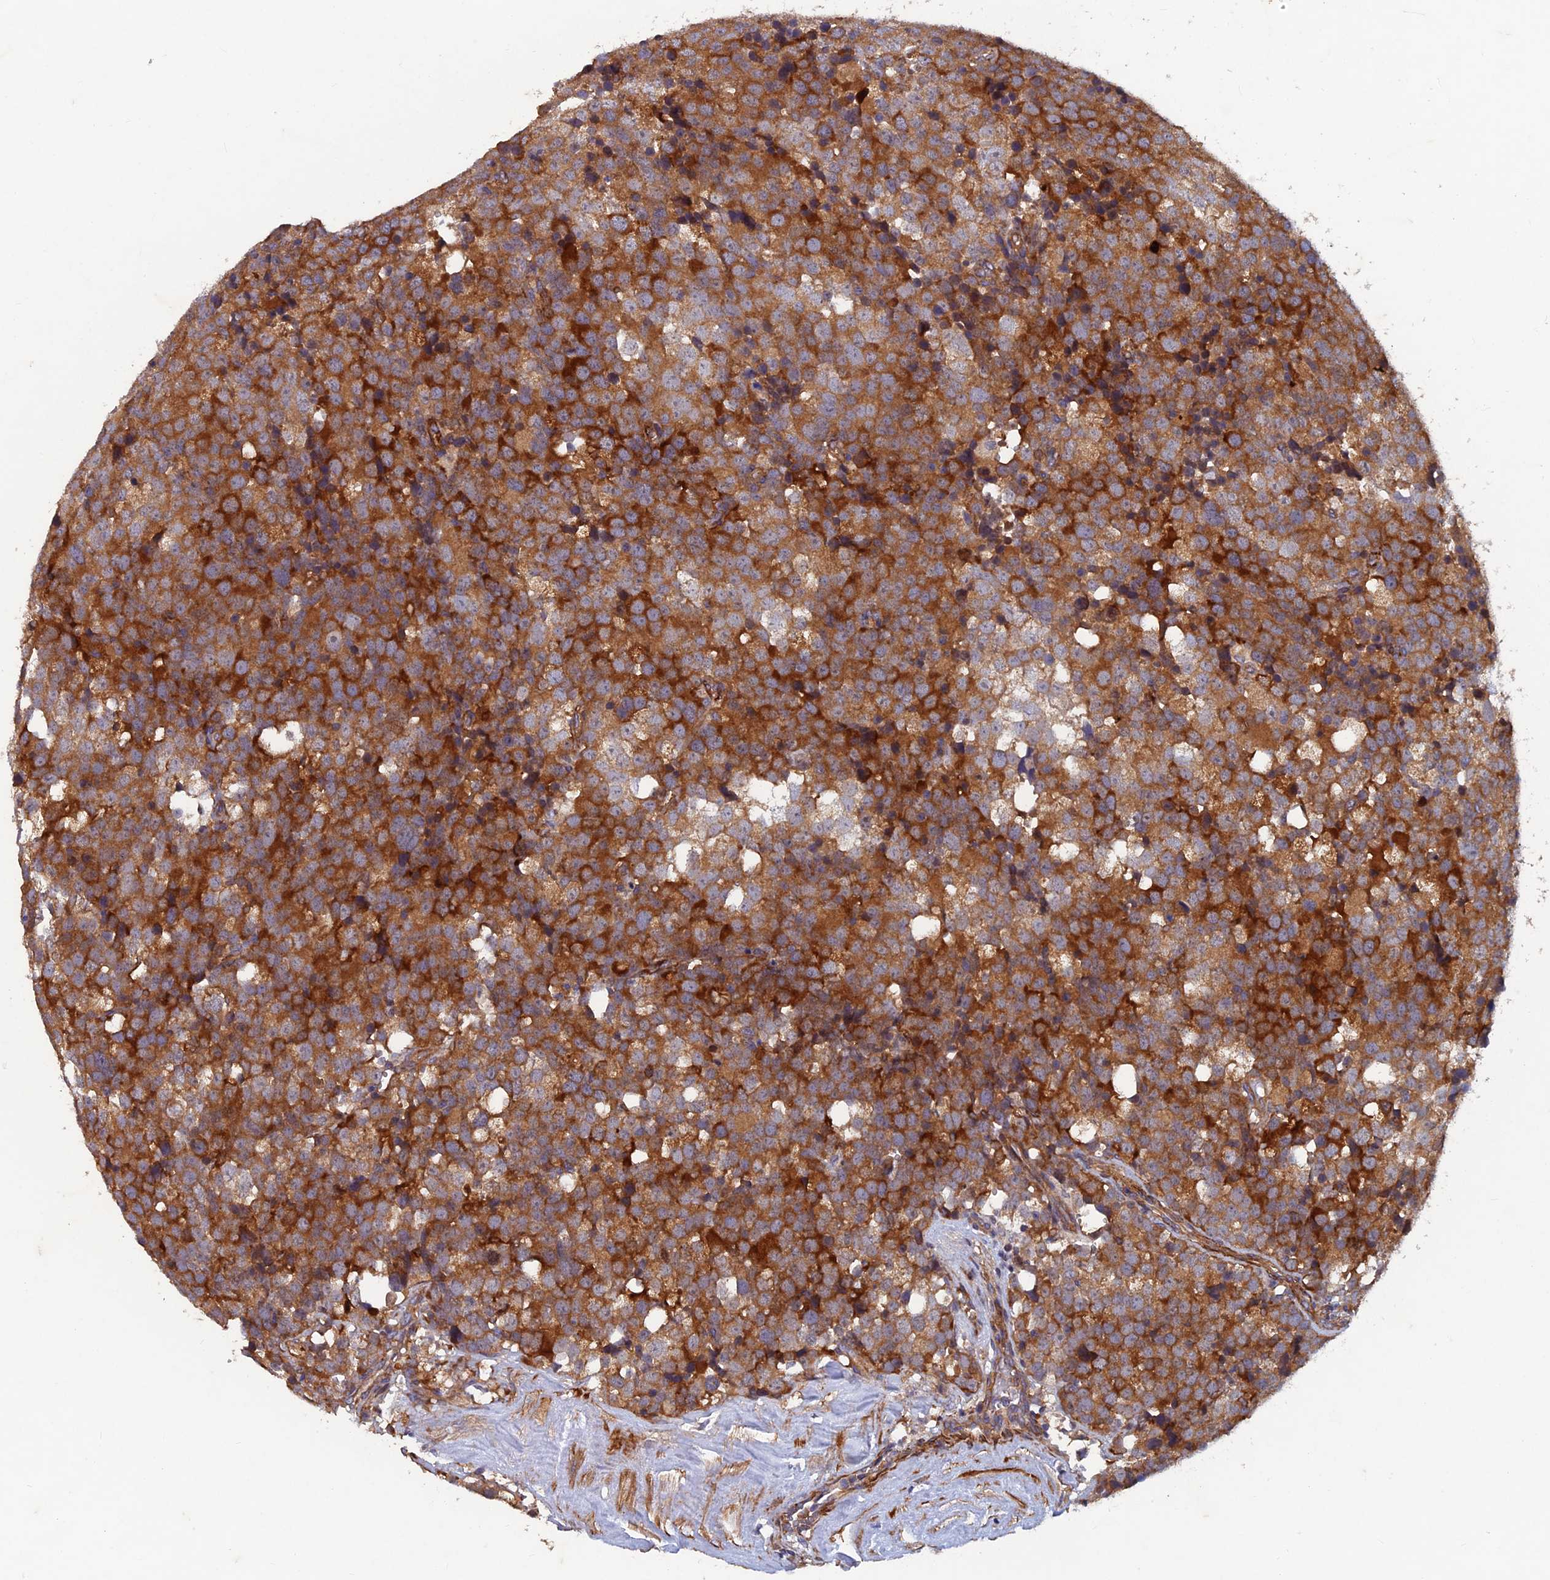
{"staining": {"intensity": "strong", "quantity": "25%-75%", "location": "cytoplasmic/membranous"}, "tissue": "testis cancer", "cell_type": "Tumor cells", "image_type": "cancer", "snomed": [{"axis": "morphology", "description": "Seminoma, NOS"}, {"axis": "topography", "description": "Testis"}], "caption": "This histopathology image reveals testis cancer stained with immunohistochemistry (IHC) to label a protein in brown. The cytoplasmic/membranous of tumor cells show strong positivity for the protein. Nuclei are counter-stained blue.", "gene": "NCAPG", "patient": {"sex": "male", "age": 71}}